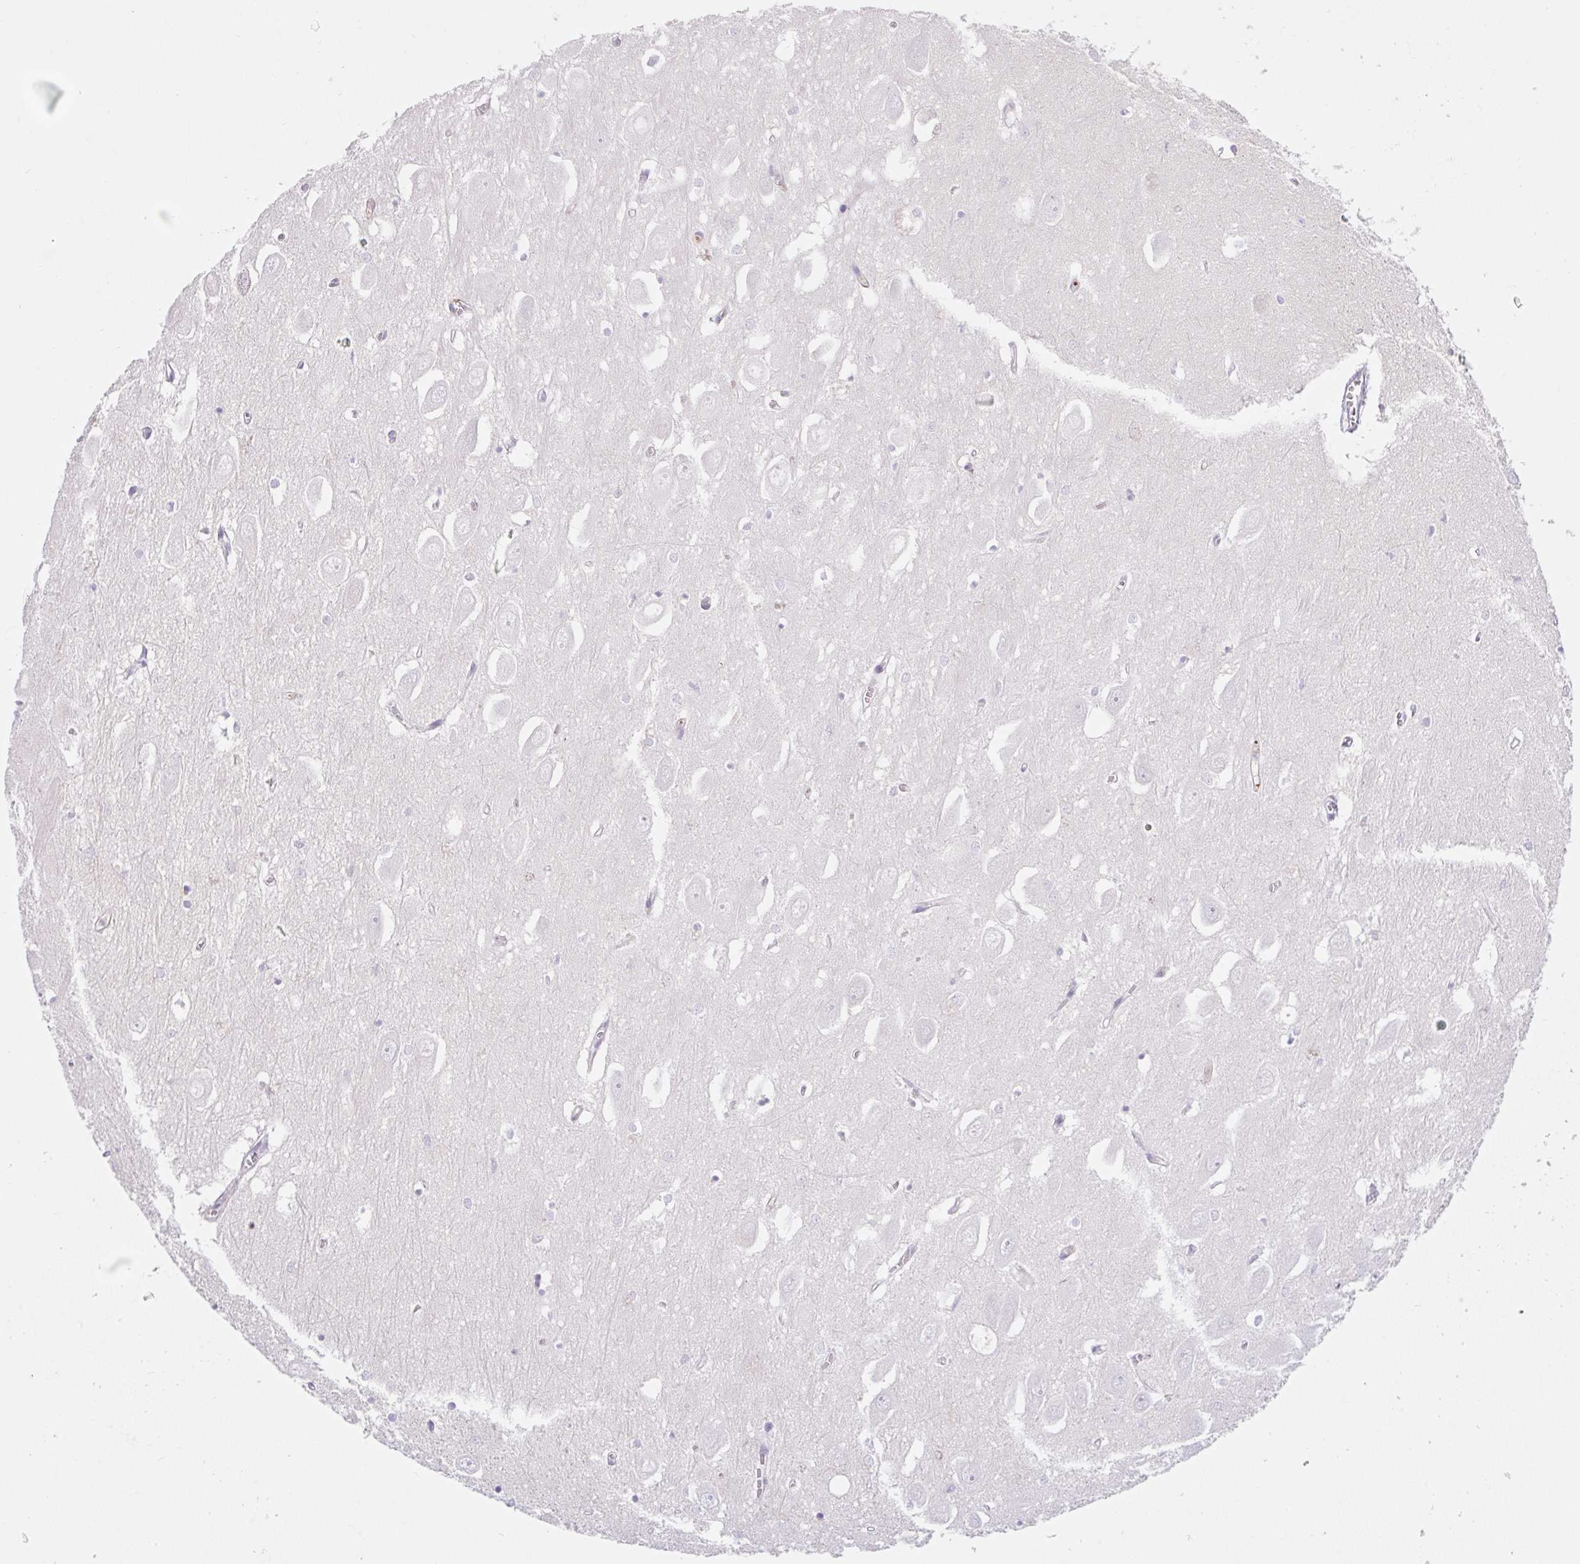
{"staining": {"intensity": "negative", "quantity": "none", "location": "none"}, "tissue": "hippocampus", "cell_type": "Glial cells", "image_type": "normal", "snomed": [{"axis": "morphology", "description": "Normal tissue, NOS"}, {"axis": "topography", "description": "Hippocampus"}], "caption": "An immunohistochemistry (IHC) micrograph of unremarkable hippocampus is shown. There is no staining in glial cells of hippocampus. The staining is performed using DAB (3,3'-diaminobenzidine) brown chromogen with nuclei counter-stained in using hematoxylin.", "gene": "TDRD15", "patient": {"sex": "female", "age": 64}}